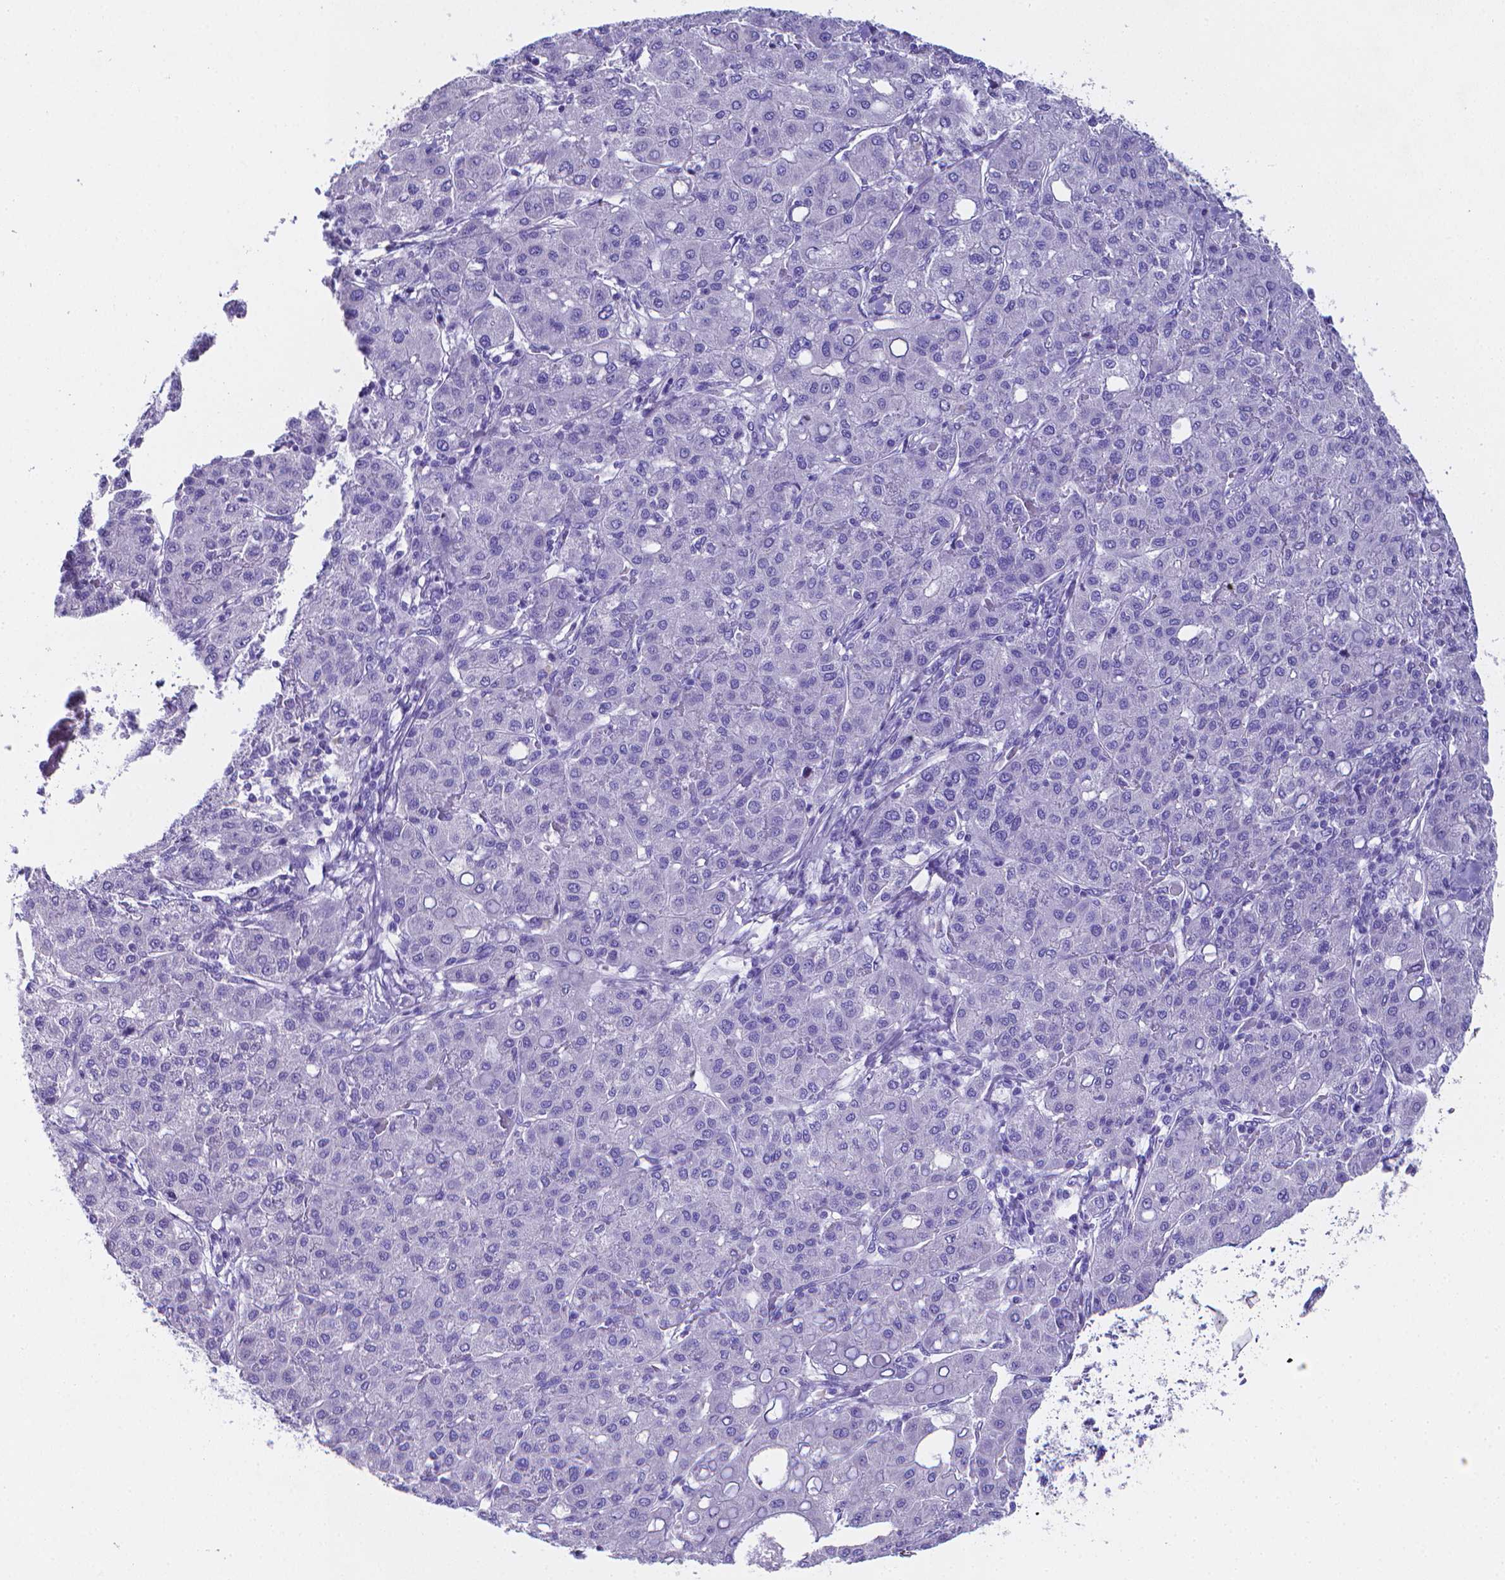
{"staining": {"intensity": "negative", "quantity": "none", "location": "none"}, "tissue": "liver cancer", "cell_type": "Tumor cells", "image_type": "cancer", "snomed": [{"axis": "morphology", "description": "Carcinoma, Hepatocellular, NOS"}, {"axis": "topography", "description": "Liver"}], "caption": "Tumor cells show no significant protein staining in hepatocellular carcinoma (liver).", "gene": "LRRC73", "patient": {"sex": "male", "age": 65}}